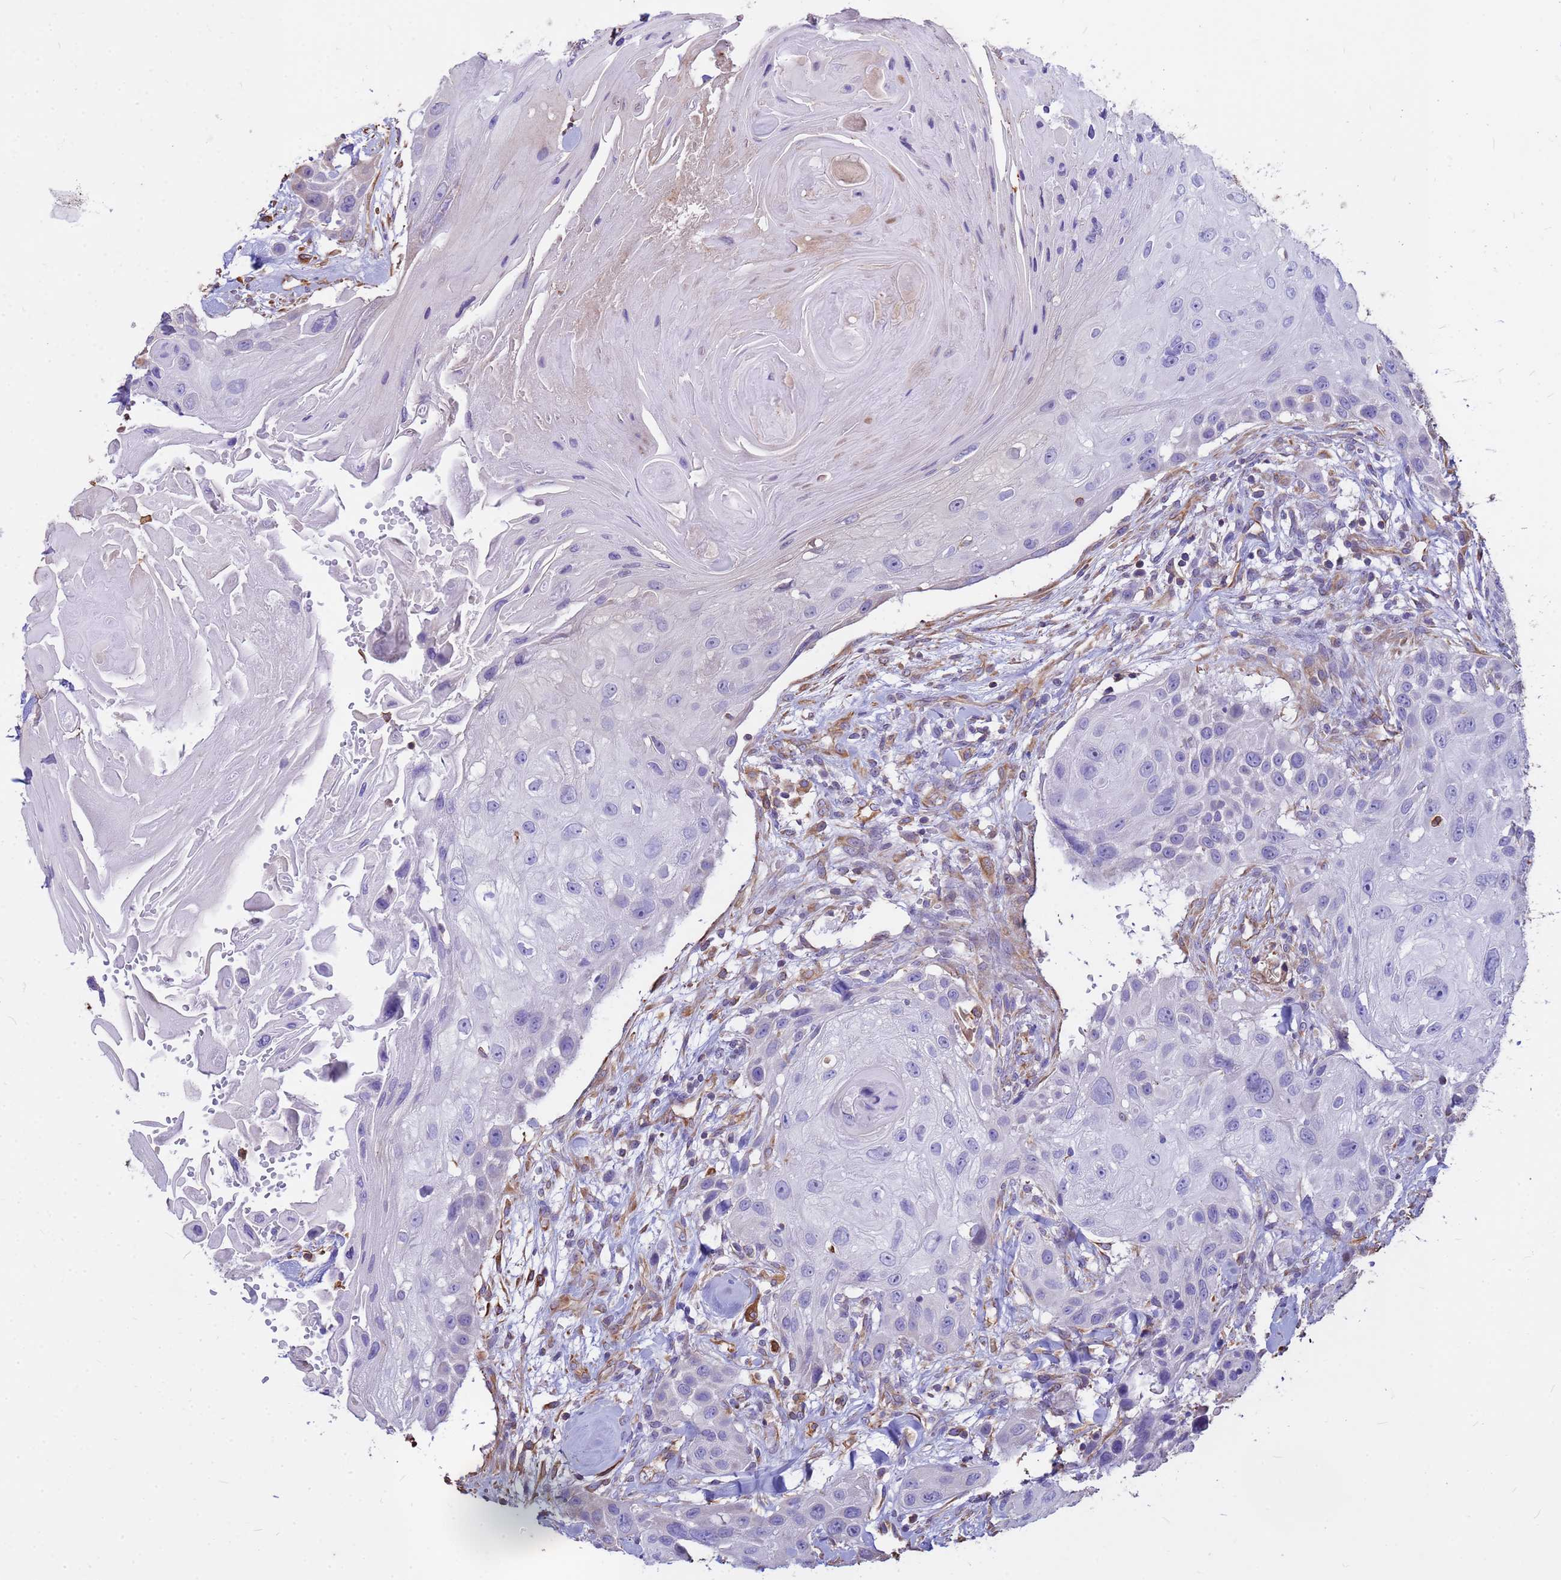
{"staining": {"intensity": "negative", "quantity": "none", "location": "none"}, "tissue": "head and neck cancer", "cell_type": "Tumor cells", "image_type": "cancer", "snomed": [{"axis": "morphology", "description": "Squamous cell carcinoma, NOS"}, {"axis": "topography", "description": "Head-Neck"}], "caption": "Head and neck squamous cell carcinoma was stained to show a protein in brown. There is no significant staining in tumor cells.", "gene": "TCEAL3", "patient": {"sex": "male", "age": 81}}